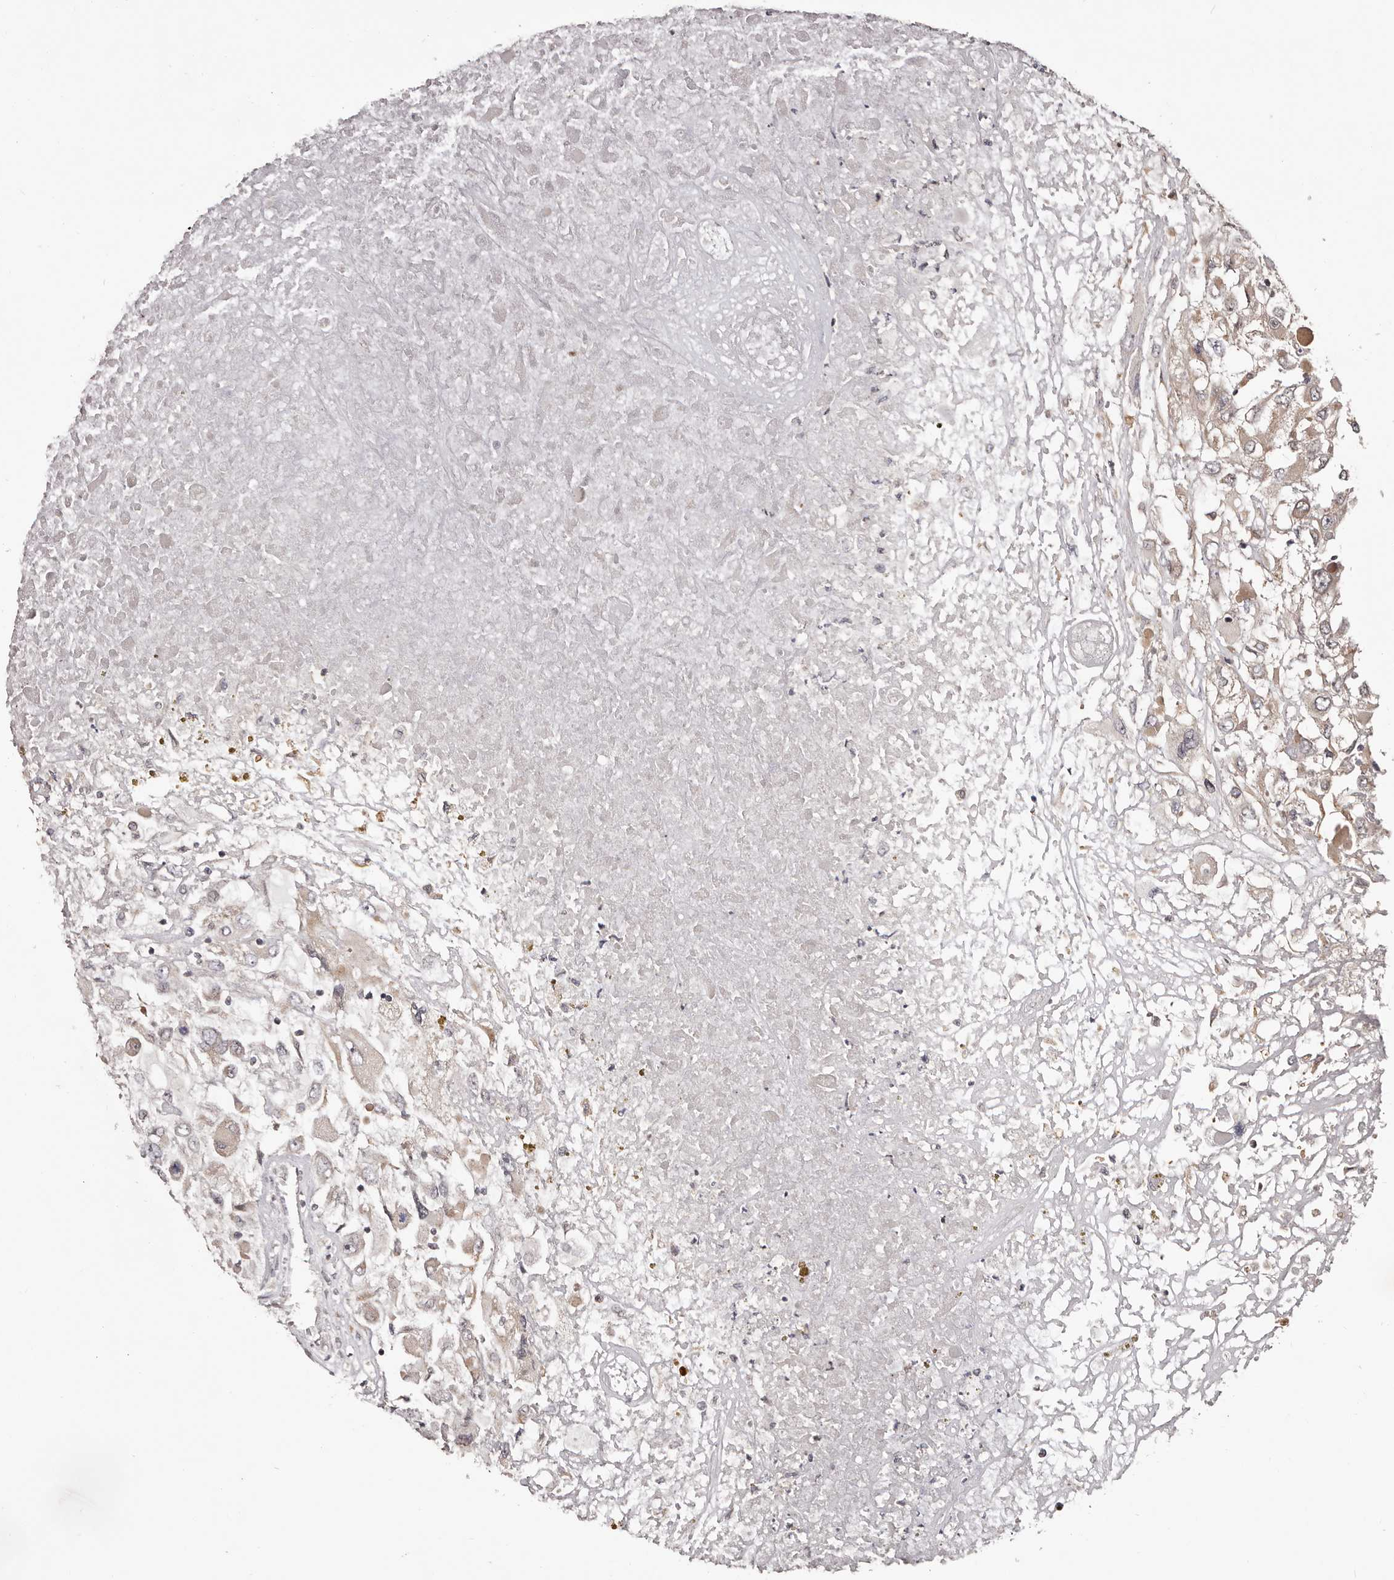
{"staining": {"intensity": "weak", "quantity": ">75%", "location": "cytoplasmic/membranous"}, "tissue": "renal cancer", "cell_type": "Tumor cells", "image_type": "cancer", "snomed": [{"axis": "morphology", "description": "Adenocarcinoma, NOS"}, {"axis": "topography", "description": "Kidney"}], "caption": "Immunohistochemistry (IHC) (DAB (3,3'-diaminobenzidine)) staining of human renal cancer displays weak cytoplasmic/membranous protein positivity in approximately >75% of tumor cells.", "gene": "MDP1", "patient": {"sex": "female", "age": 52}}